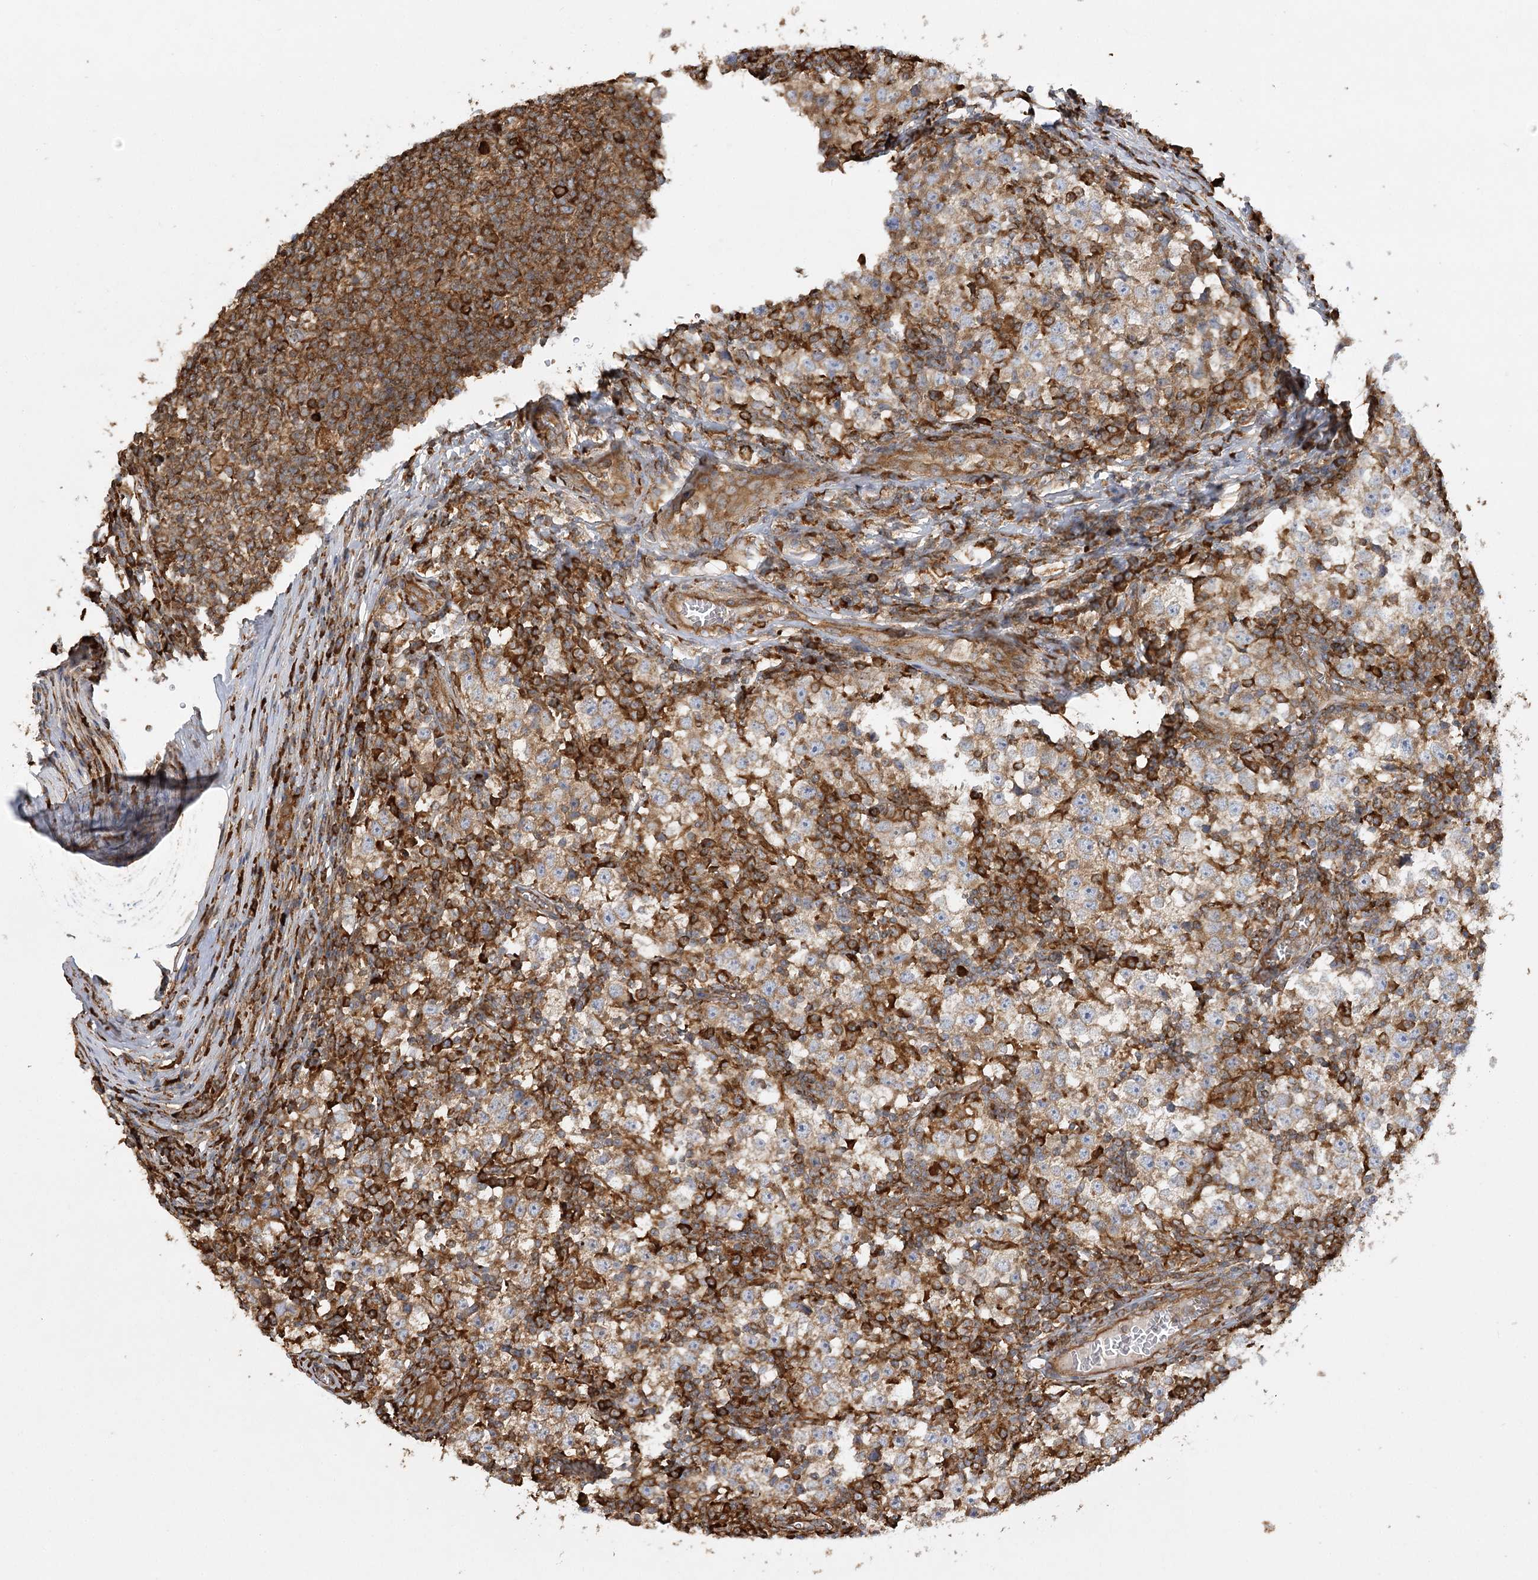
{"staining": {"intensity": "moderate", "quantity": "25%-75%", "location": "cytoplasmic/membranous"}, "tissue": "testis cancer", "cell_type": "Tumor cells", "image_type": "cancer", "snomed": [{"axis": "morphology", "description": "Seminoma, NOS"}, {"axis": "topography", "description": "Testis"}], "caption": "Immunohistochemistry (IHC) of human seminoma (testis) exhibits medium levels of moderate cytoplasmic/membranous expression in approximately 25%-75% of tumor cells. (Brightfield microscopy of DAB IHC at high magnification).", "gene": "ACAP2", "patient": {"sex": "male", "age": 65}}